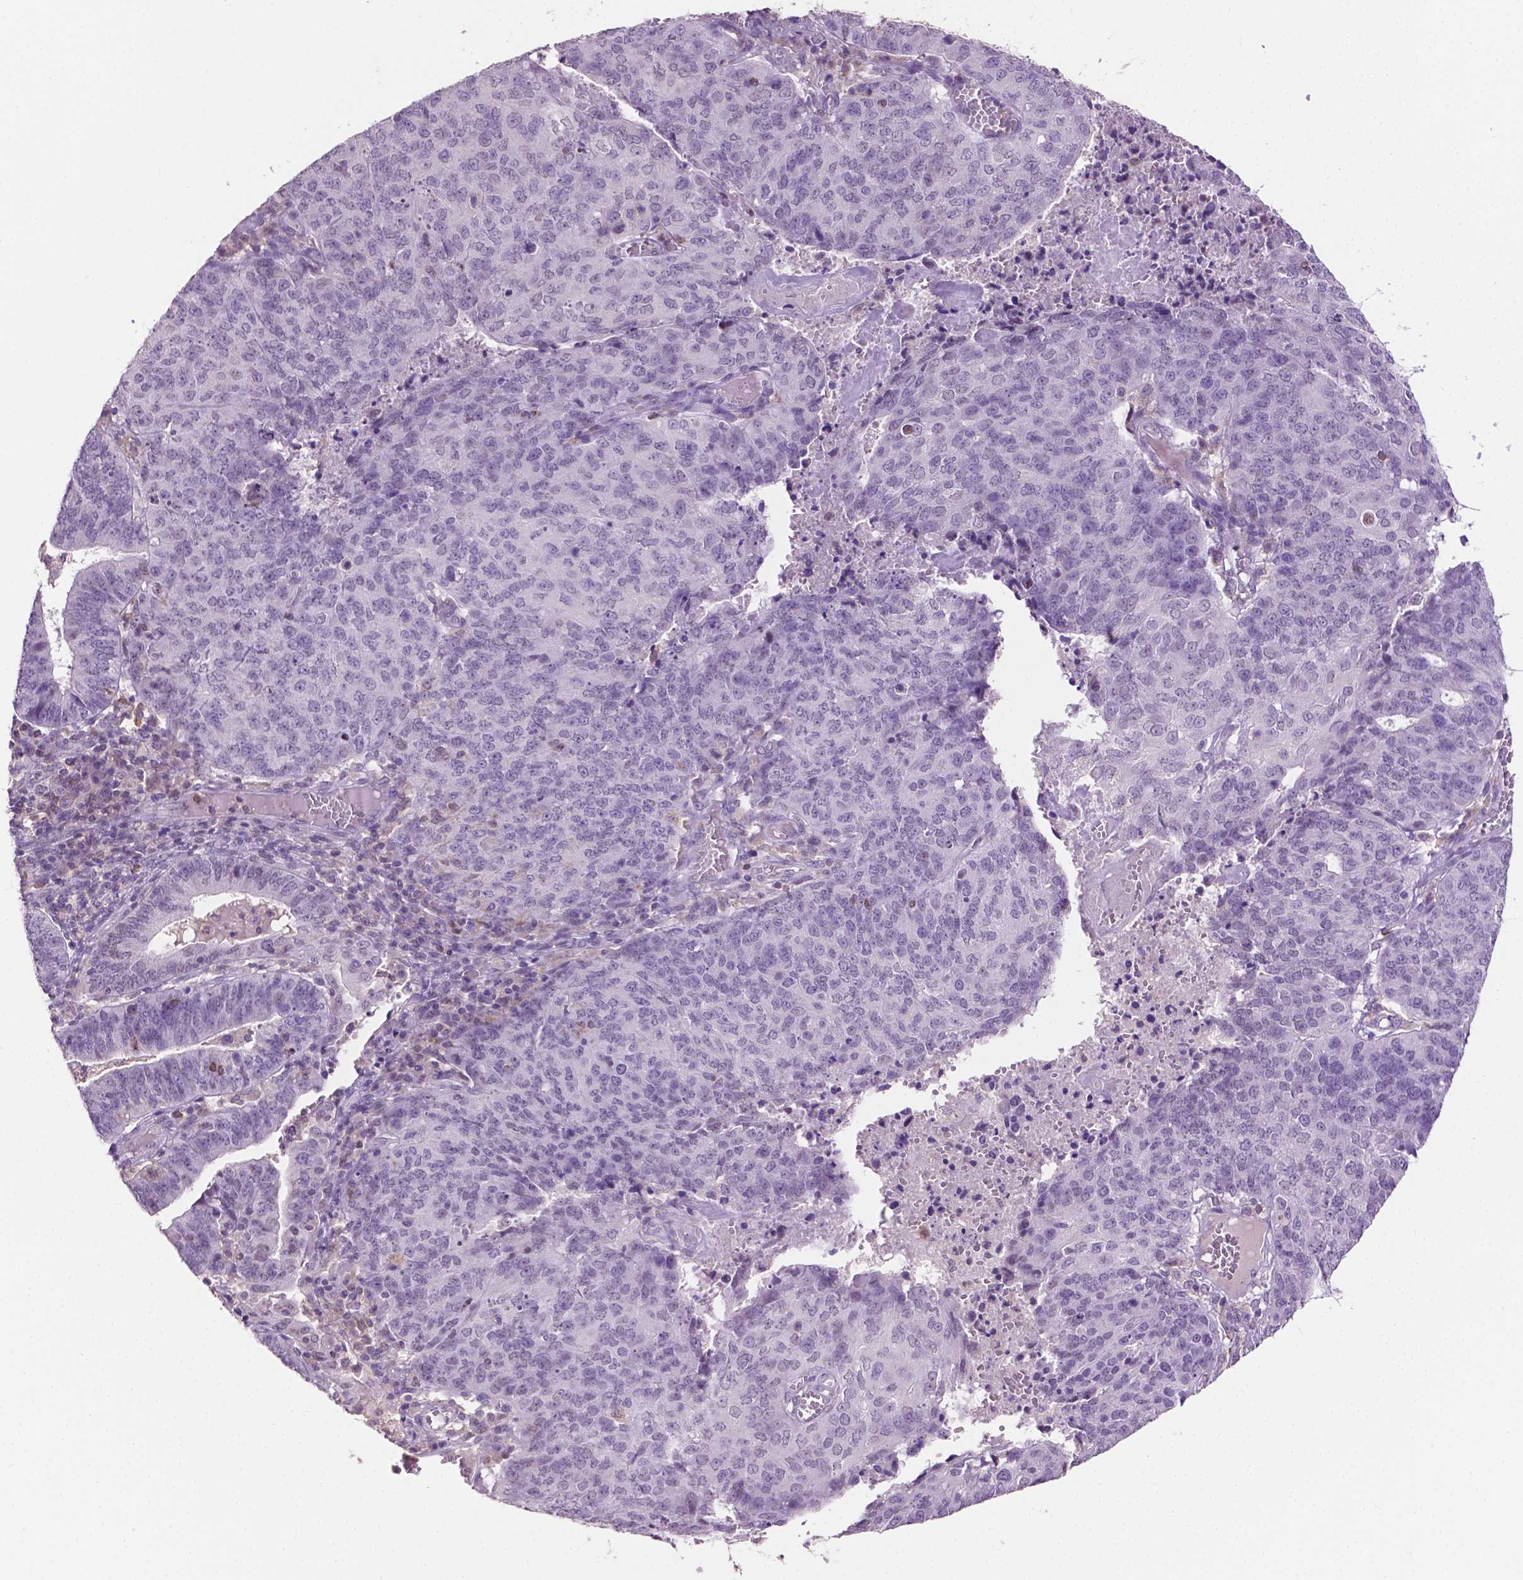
{"staining": {"intensity": "negative", "quantity": "none", "location": "none"}, "tissue": "endometrial cancer", "cell_type": "Tumor cells", "image_type": "cancer", "snomed": [{"axis": "morphology", "description": "Adenocarcinoma, NOS"}, {"axis": "topography", "description": "Endometrium"}], "caption": "This is an IHC histopathology image of endometrial cancer. There is no positivity in tumor cells.", "gene": "PTPN6", "patient": {"sex": "female", "age": 82}}